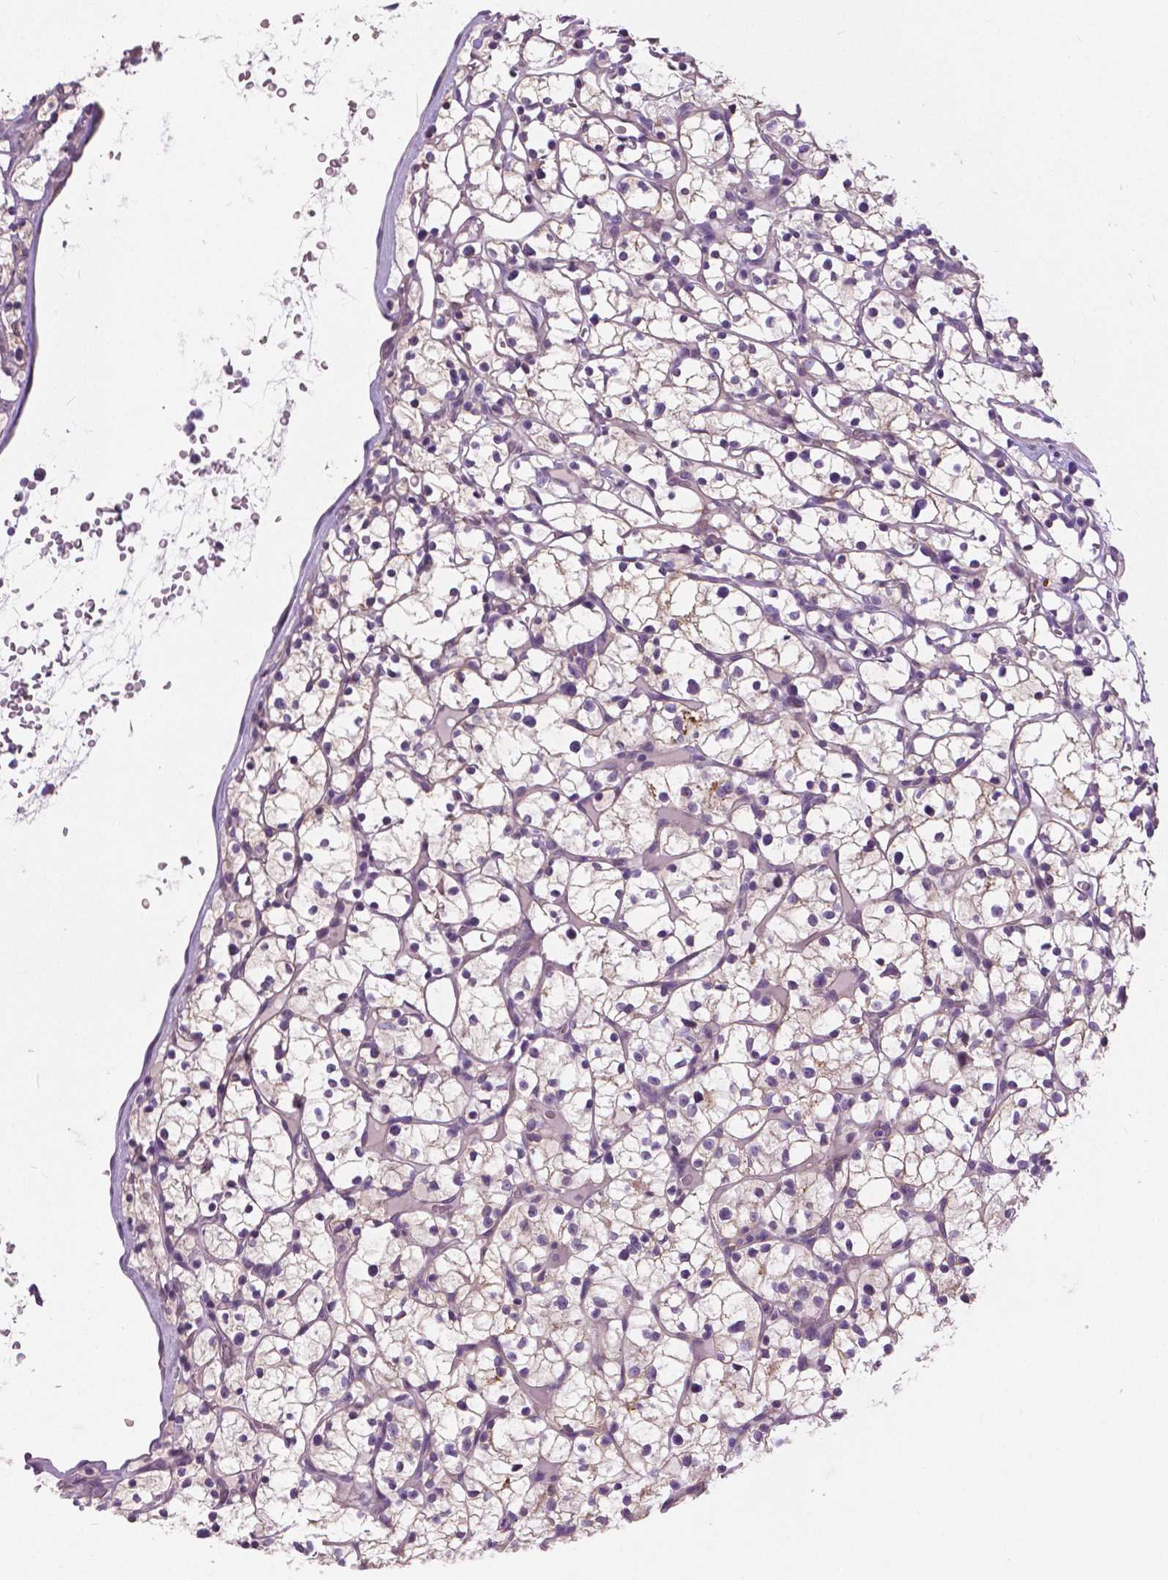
{"staining": {"intensity": "negative", "quantity": "none", "location": "none"}, "tissue": "renal cancer", "cell_type": "Tumor cells", "image_type": "cancer", "snomed": [{"axis": "morphology", "description": "Adenocarcinoma, NOS"}, {"axis": "topography", "description": "Kidney"}], "caption": "A micrograph of renal cancer stained for a protein shows no brown staining in tumor cells.", "gene": "FOXA1", "patient": {"sex": "female", "age": 64}}